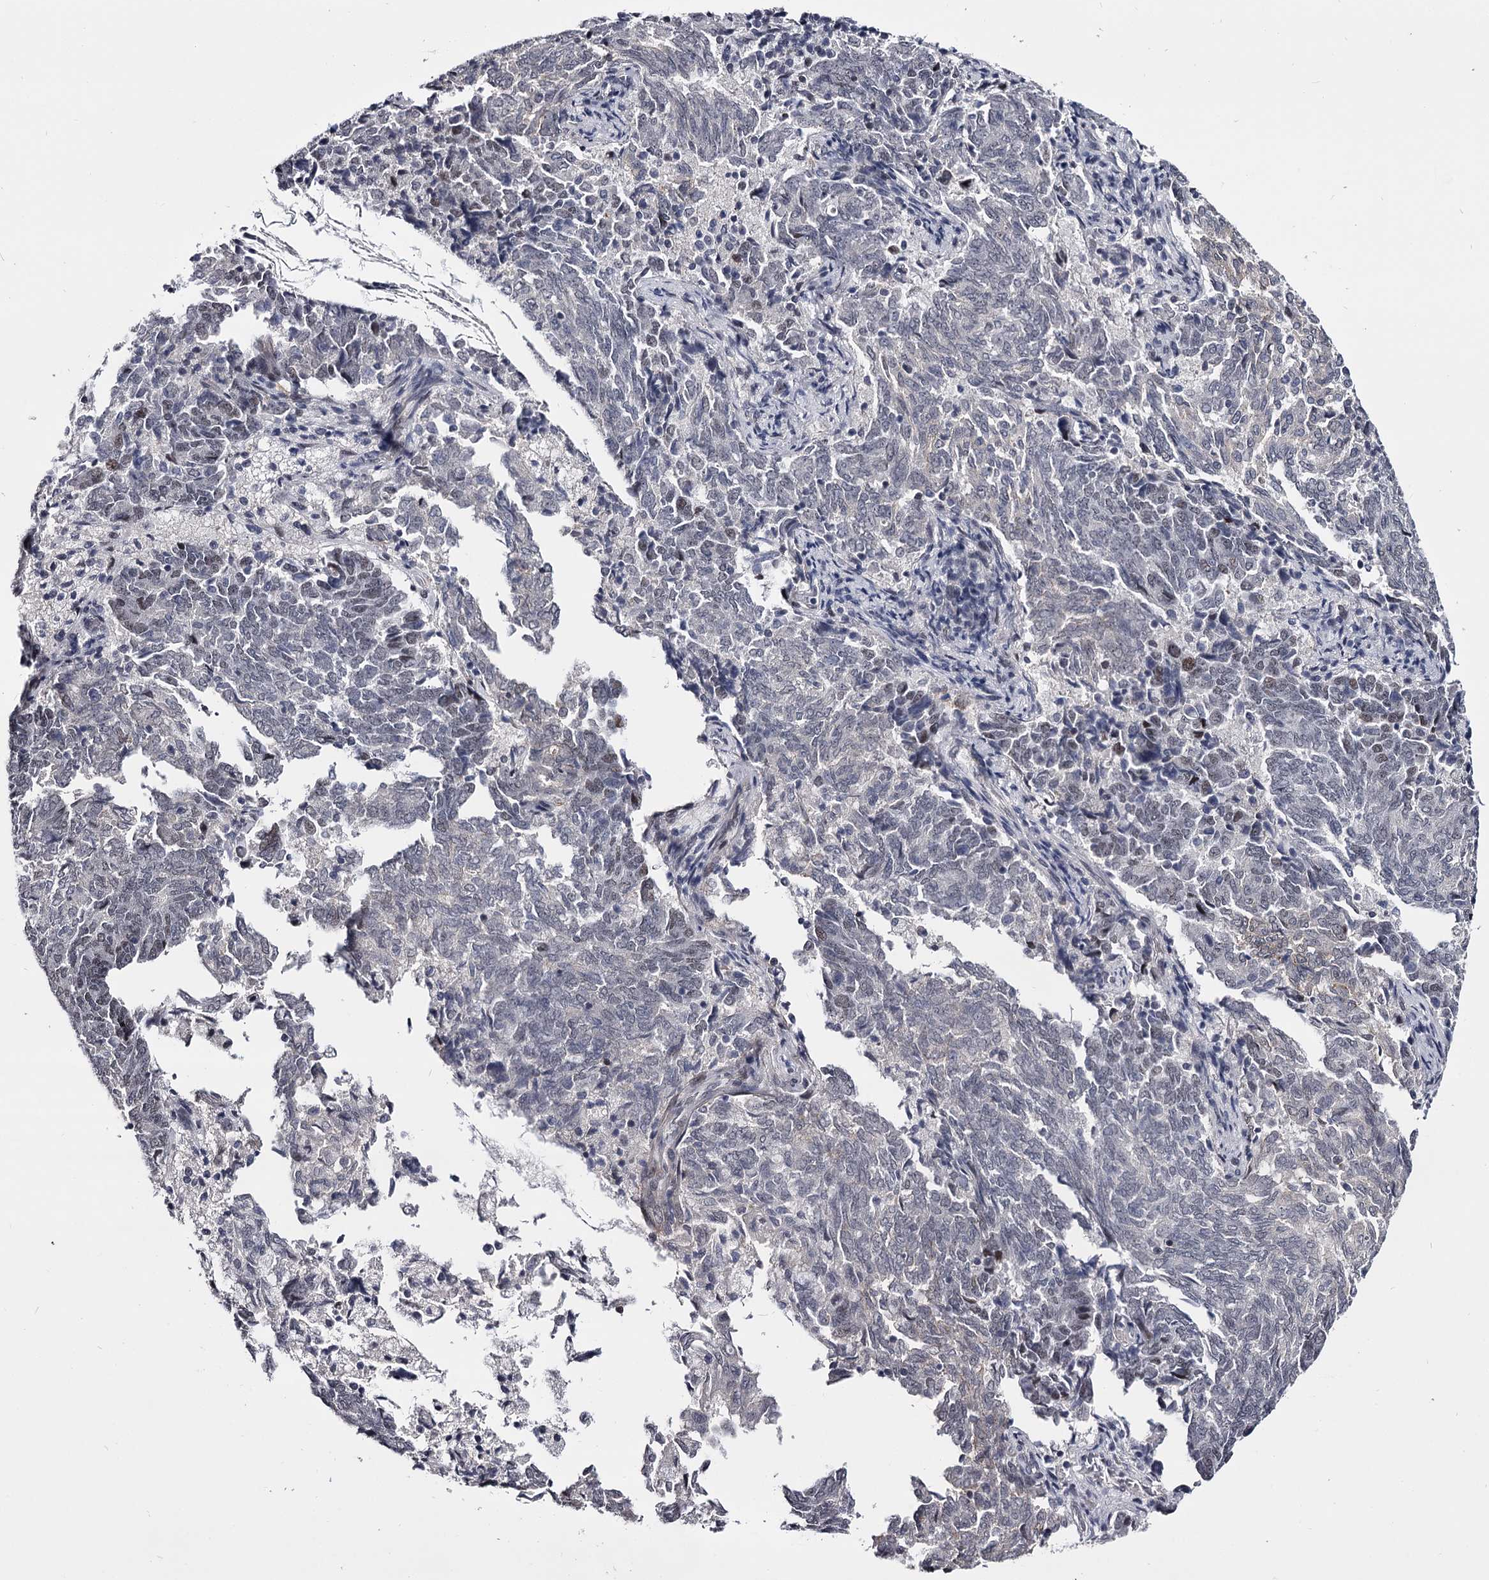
{"staining": {"intensity": "negative", "quantity": "none", "location": "none"}, "tissue": "endometrial cancer", "cell_type": "Tumor cells", "image_type": "cancer", "snomed": [{"axis": "morphology", "description": "Adenocarcinoma, NOS"}, {"axis": "topography", "description": "Endometrium"}], "caption": "IHC histopathology image of adenocarcinoma (endometrial) stained for a protein (brown), which shows no expression in tumor cells.", "gene": "OVOL2", "patient": {"sex": "female", "age": 80}}